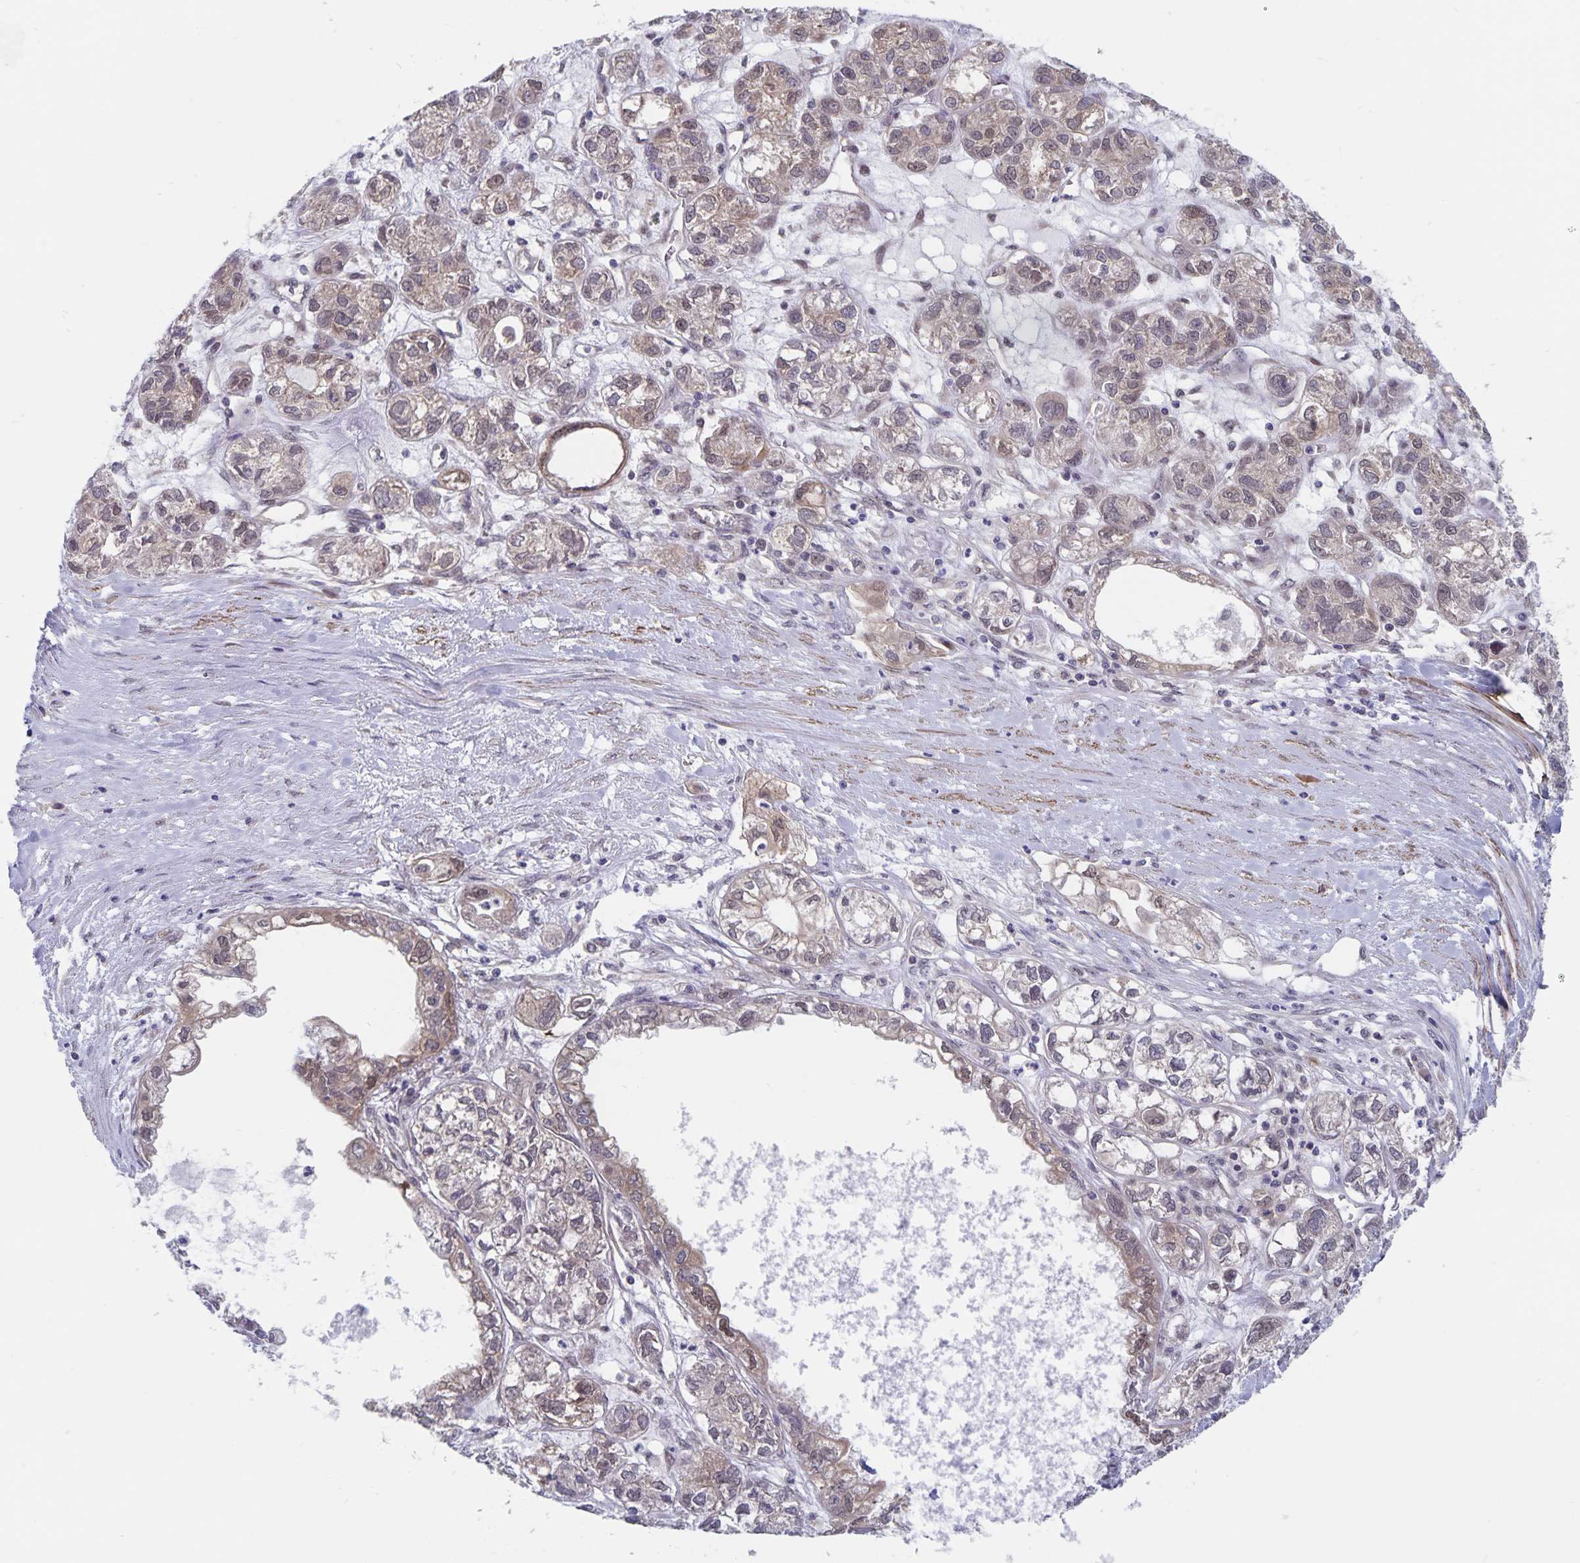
{"staining": {"intensity": "weak", "quantity": "25%-75%", "location": "cytoplasmic/membranous,nuclear"}, "tissue": "ovarian cancer", "cell_type": "Tumor cells", "image_type": "cancer", "snomed": [{"axis": "morphology", "description": "Carcinoma, endometroid"}, {"axis": "topography", "description": "Ovary"}], "caption": "IHC micrograph of neoplastic tissue: human ovarian cancer (endometroid carcinoma) stained using immunohistochemistry (IHC) exhibits low levels of weak protein expression localized specifically in the cytoplasmic/membranous and nuclear of tumor cells, appearing as a cytoplasmic/membranous and nuclear brown color.", "gene": "BAG6", "patient": {"sex": "female", "age": 64}}